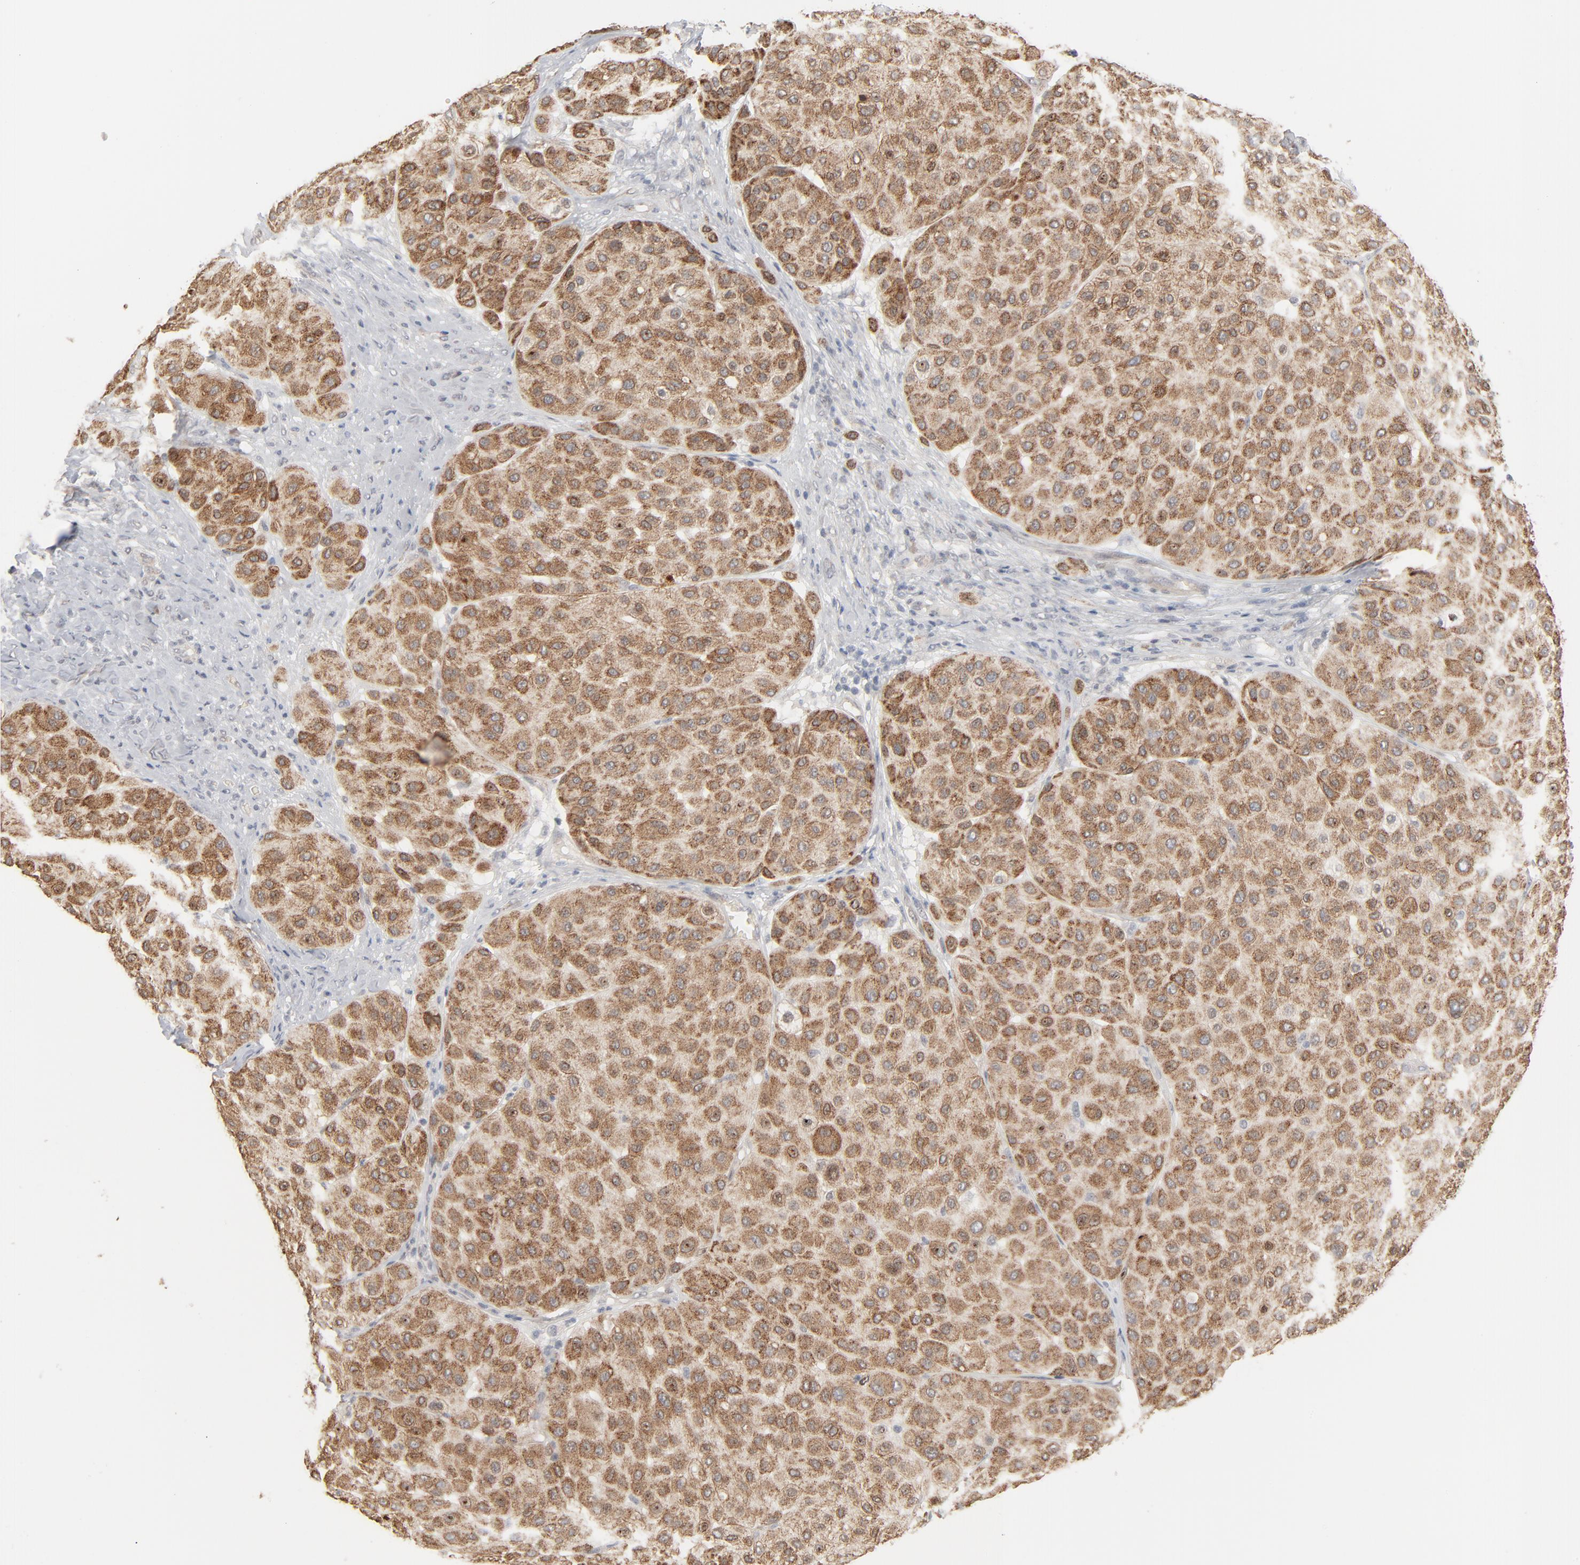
{"staining": {"intensity": "moderate", "quantity": ">75%", "location": "cytoplasmic/membranous"}, "tissue": "melanoma", "cell_type": "Tumor cells", "image_type": "cancer", "snomed": [{"axis": "morphology", "description": "Normal tissue, NOS"}, {"axis": "morphology", "description": "Malignant melanoma, Metastatic site"}, {"axis": "topography", "description": "Skin"}], "caption": "IHC image of neoplastic tissue: melanoma stained using immunohistochemistry shows medium levels of moderate protein expression localized specifically in the cytoplasmic/membranous of tumor cells, appearing as a cytoplasmic/membranous brown color.", "gene": "ITPR3", "patient": {"sex": "male", "age": 41}}